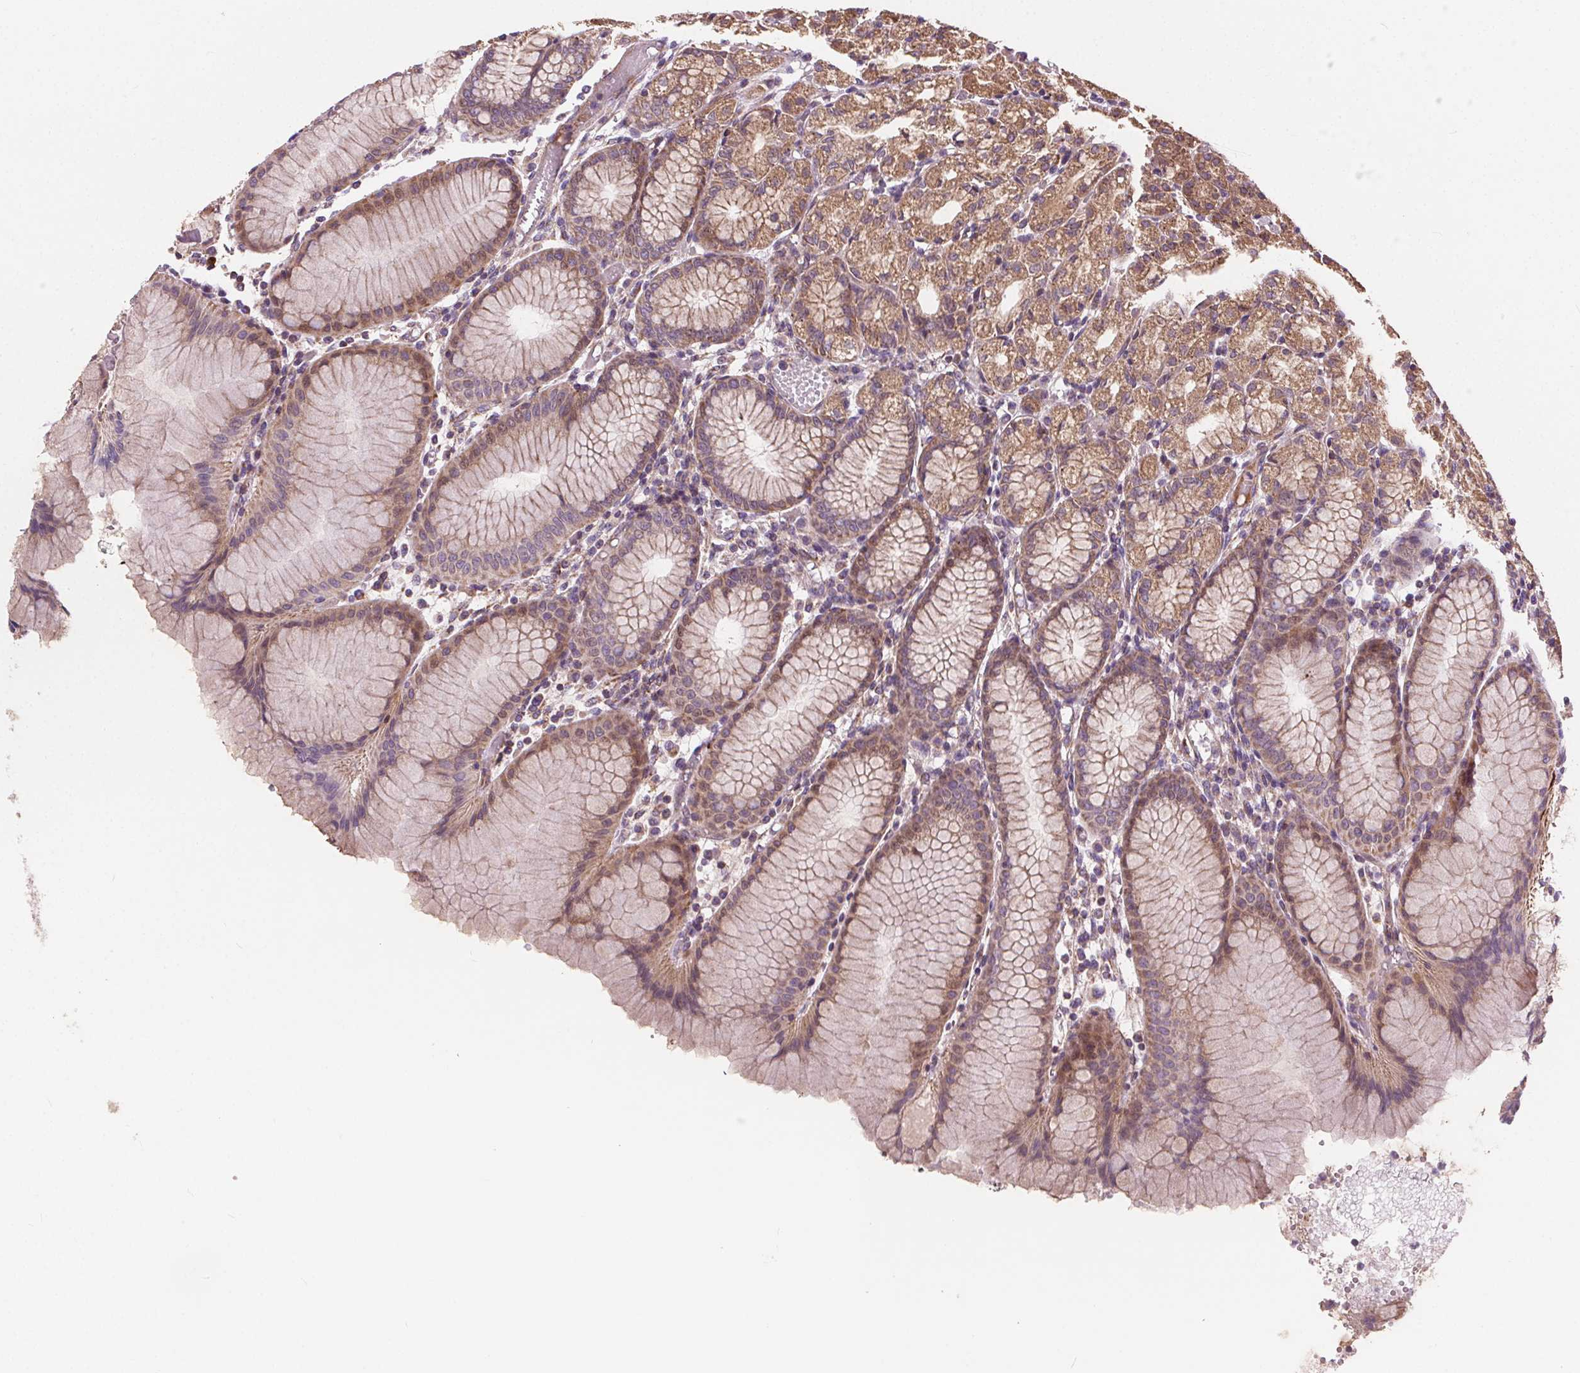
{"staining": {"intensity": "moderate", "quantity": ">75%", "location": "cytoplasmic/membranous"}, "tissue": "stomach", "cell_type": "Glandular cells", "image_type": "normal", "snomed": [{"axis": "morphology", "description": "Normal tissue, NOS"}, {"axis": "topography", "description": "Stomach"}], "caption": "Benign stomach shows moderate cytoplasmic/membranous staining in approximately >75% of glandular cells, visualized by immunohistochemistry. Nuclei are stained in blue.", "gene": "GOLT1B", "patient": {"sex": "female", "age": 57}}